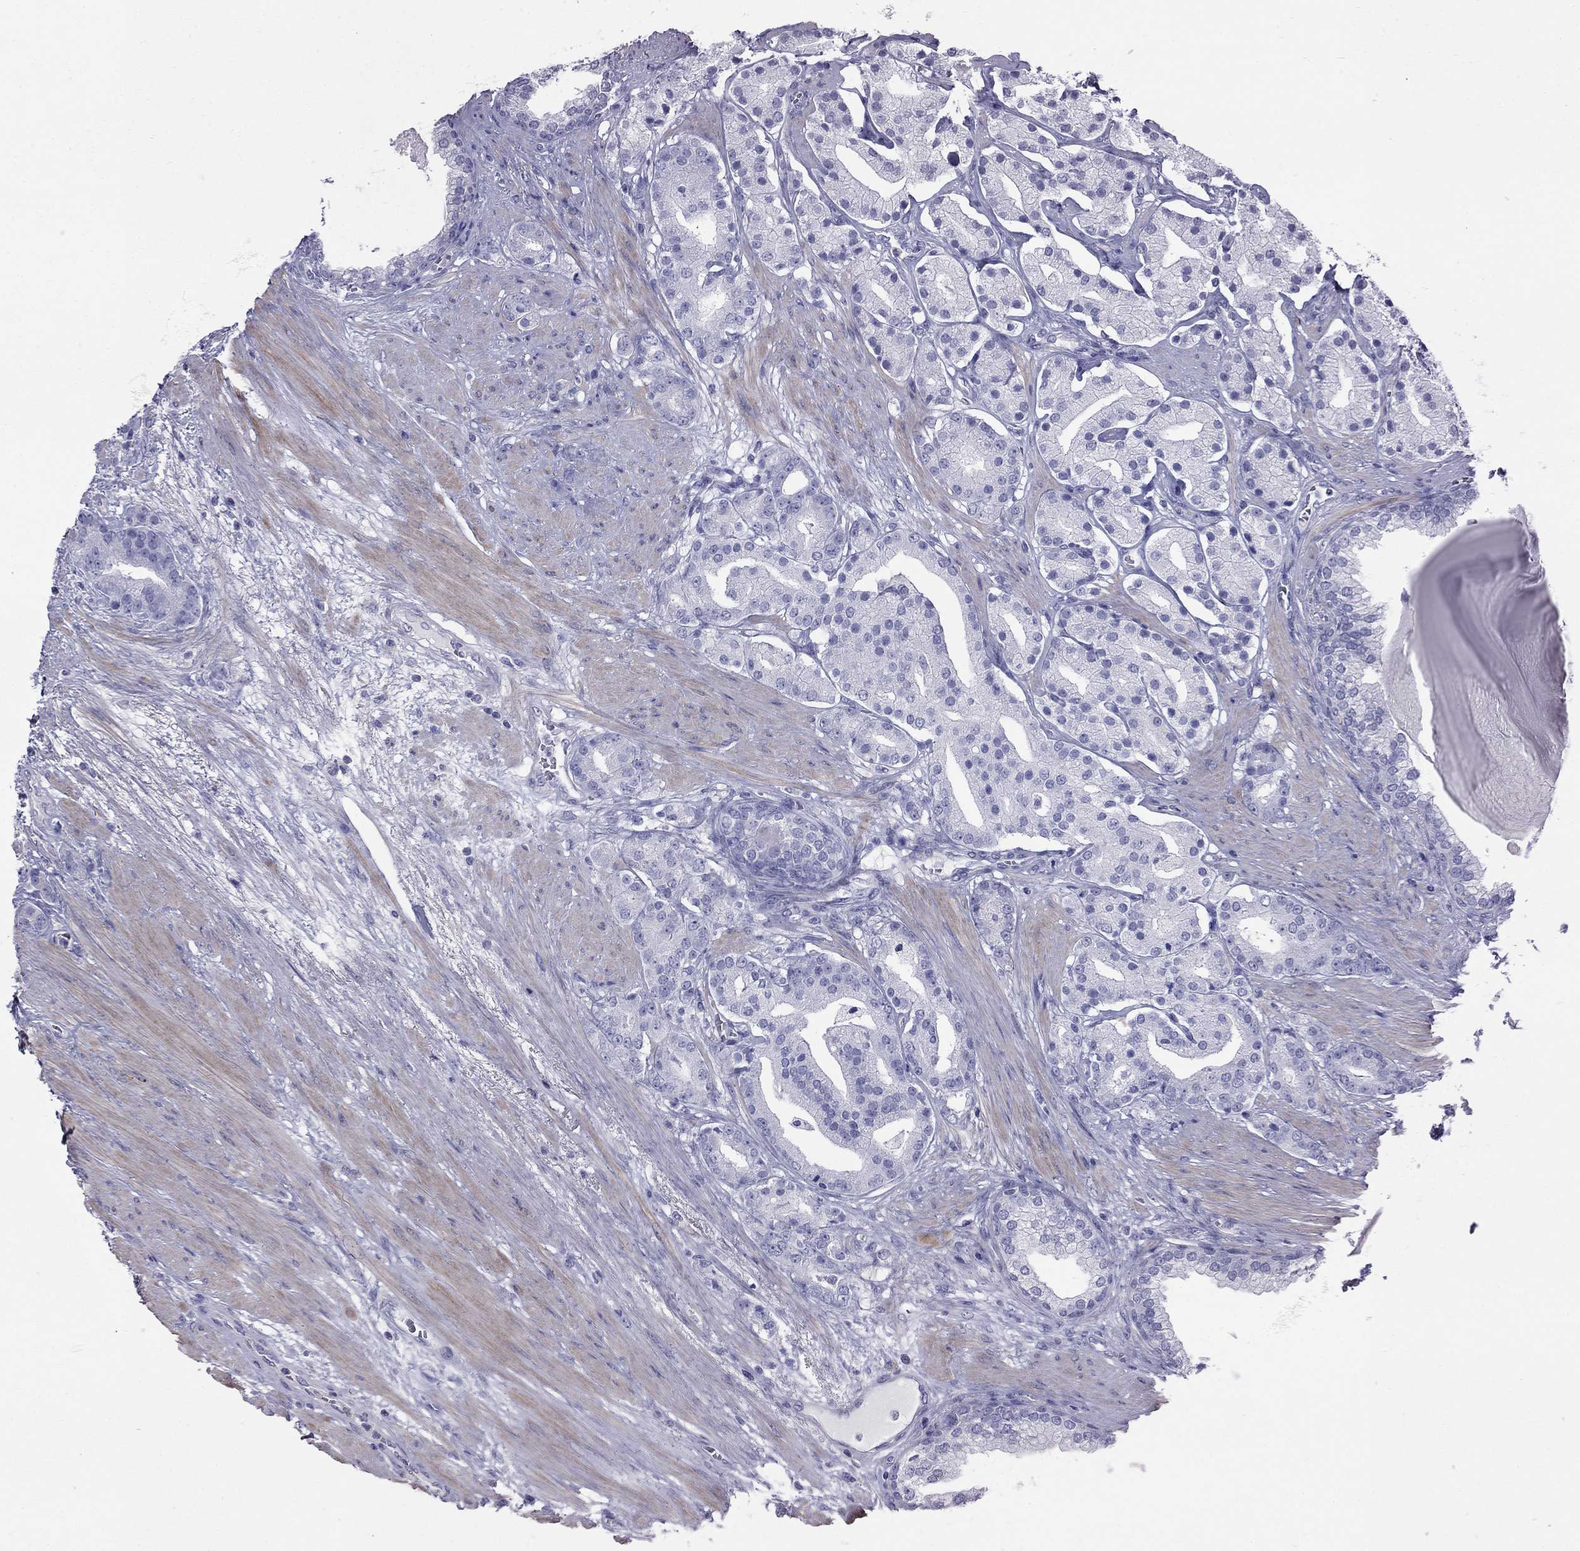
{"staining": {"intensity": "negative", "quantity": "none", "location": "none"}, "tissue": "prostate cancer", "cell_type": "Tumor cells", "image_type": "cancer", "snomed": [{"axis": "morphology", "description": "Adenocarcinoma, NOS"}, {"axis": "topography", "description": "Prostate"}], "caption": "DAB (3,3'-diaminobenzidine) immunohistochemical staining of human prostate cancer (adenocarcinoma) shows no significant staining in tumor cells.", "gene": "ACTL7B", "patient": {"sex": "male", "age": 69}}